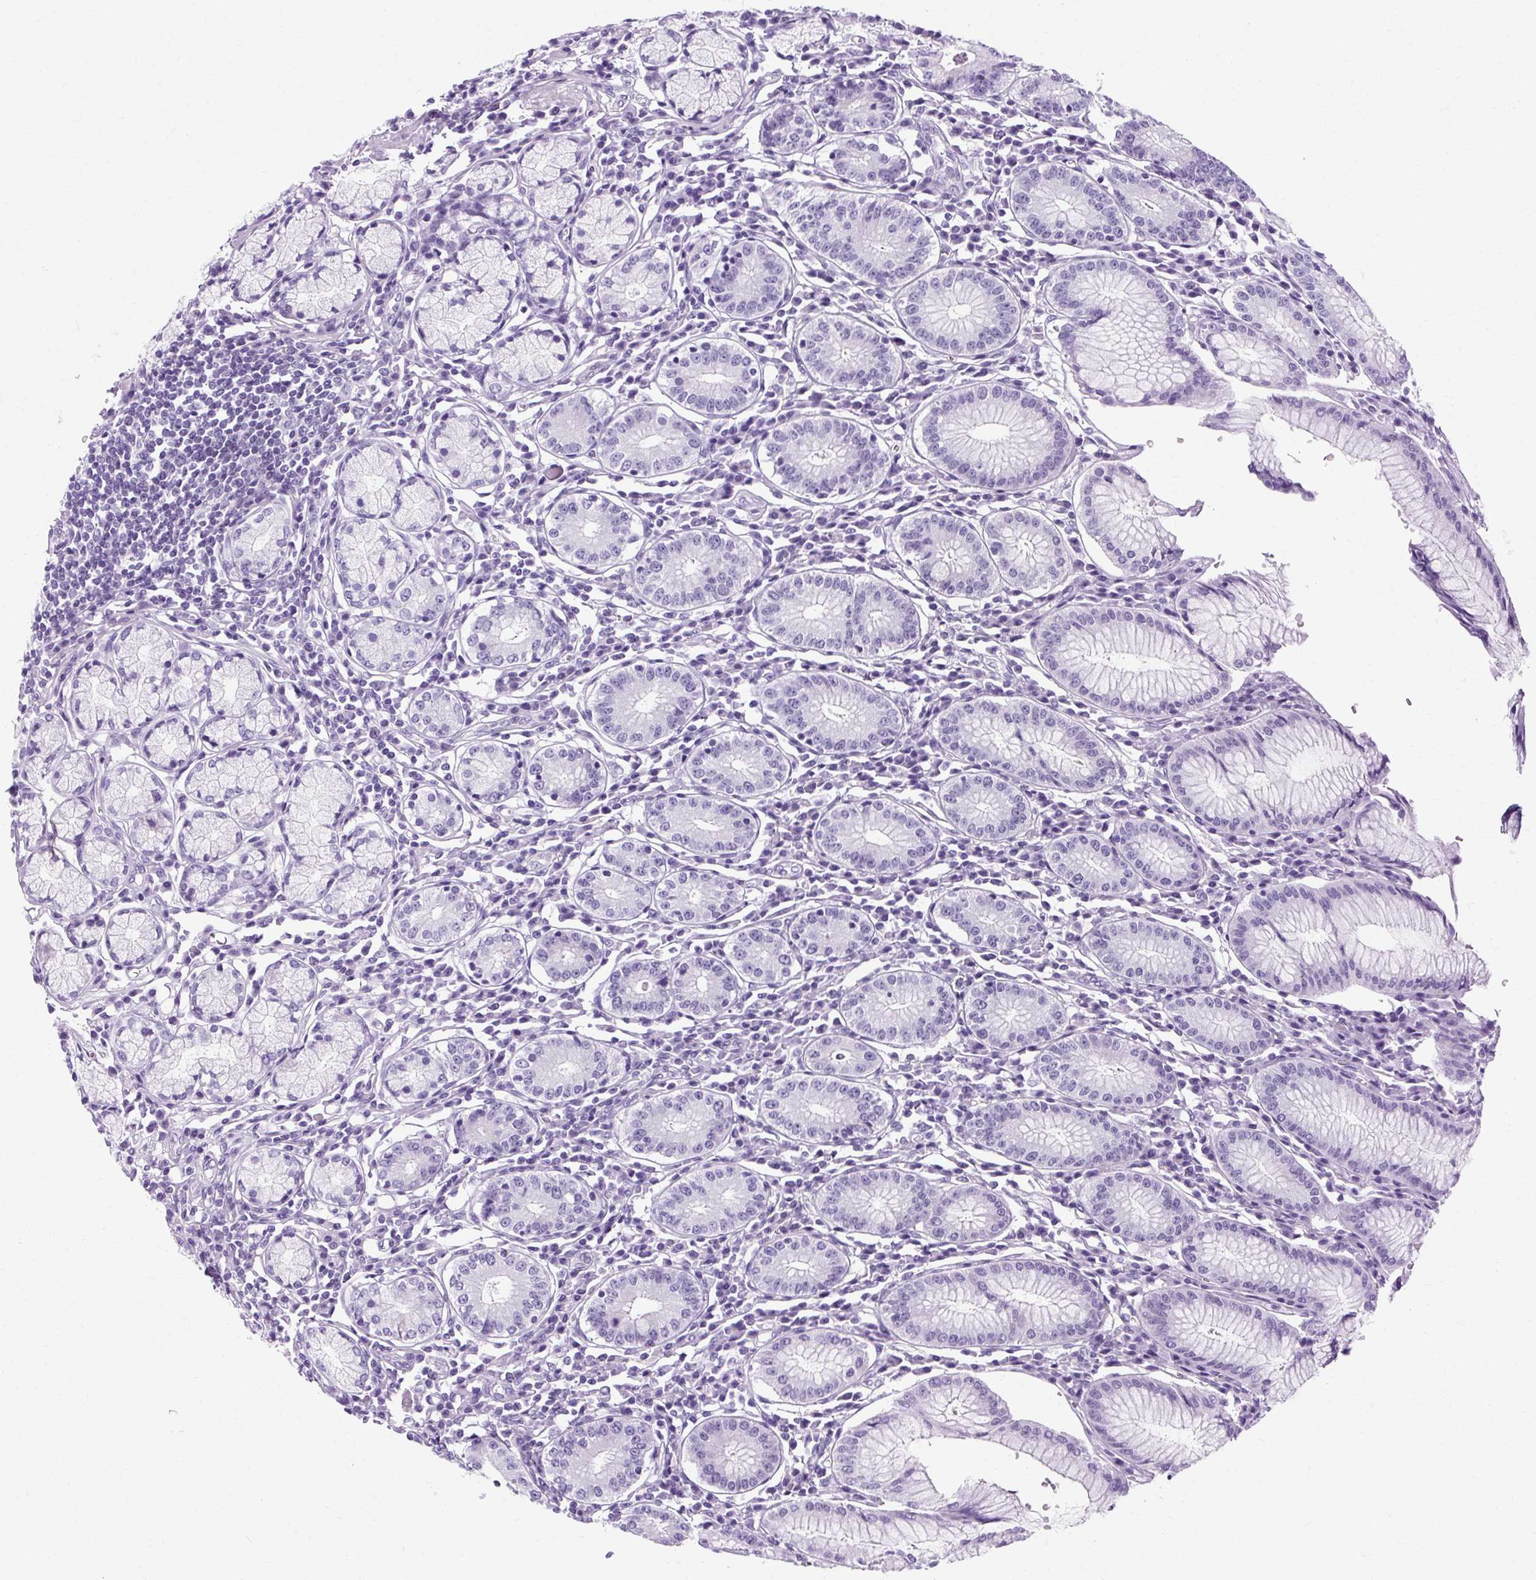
{"staining": {"intensity": "negative", "quantity": "none", "location": "none"}, "tissue": "stomach", "cell_type": "Glandular cells", "image_type": "normal", "snomed": [{"axis": "morphology", "description": "Normal tissue, NOS"}, {"axis": "topography", "description": "Stomach"}], "caption": "A high-resolution image shows IHC staining of benign stomach, which shows no significant expression in glandular cells.", "gene": "B3GNT4", "patient": {"sex": "male", "age": 55}}